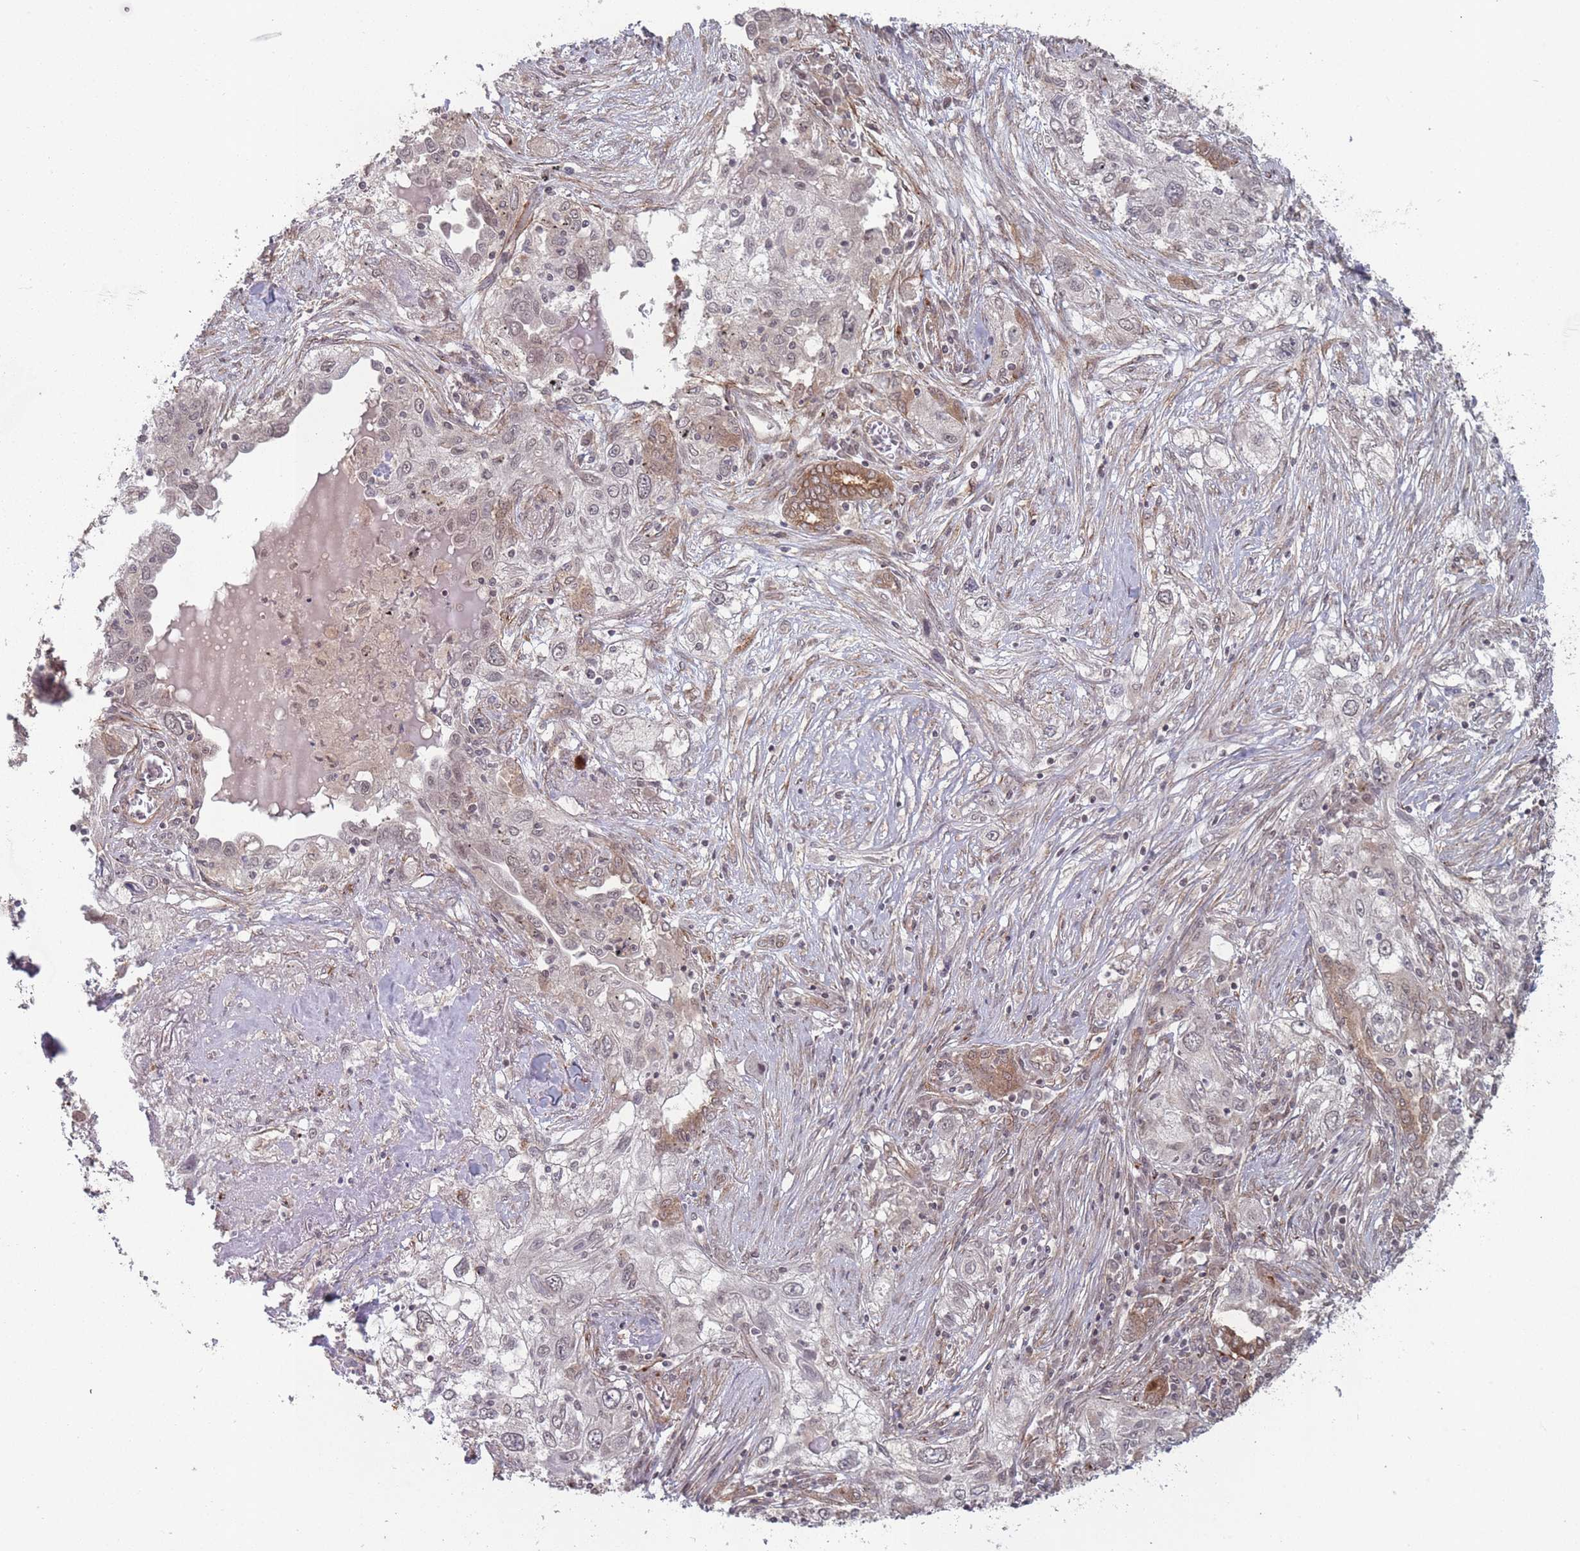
{"staining": {"intensity": "weak", "quantity": "25%-75%", "location": "nuclear"}, "tissue": "lung cancer", "cell_type": "Tumor cells", "image_type": "cancer", "snomed": [{"axis": "morphology", "description": "Squamous cell carcinoma, NOS"}, {"axis": "topography", "description": "Lung"}], "caption": "A brown stain highlights weak nuclear staining of a protein in human lung squamous cell carcinoma tumor cells. Ihc stains the protein in brown and the nuclei are stained blue.", "gene": "CNTRL", "patient": {"sex": "female", "age": 69}}